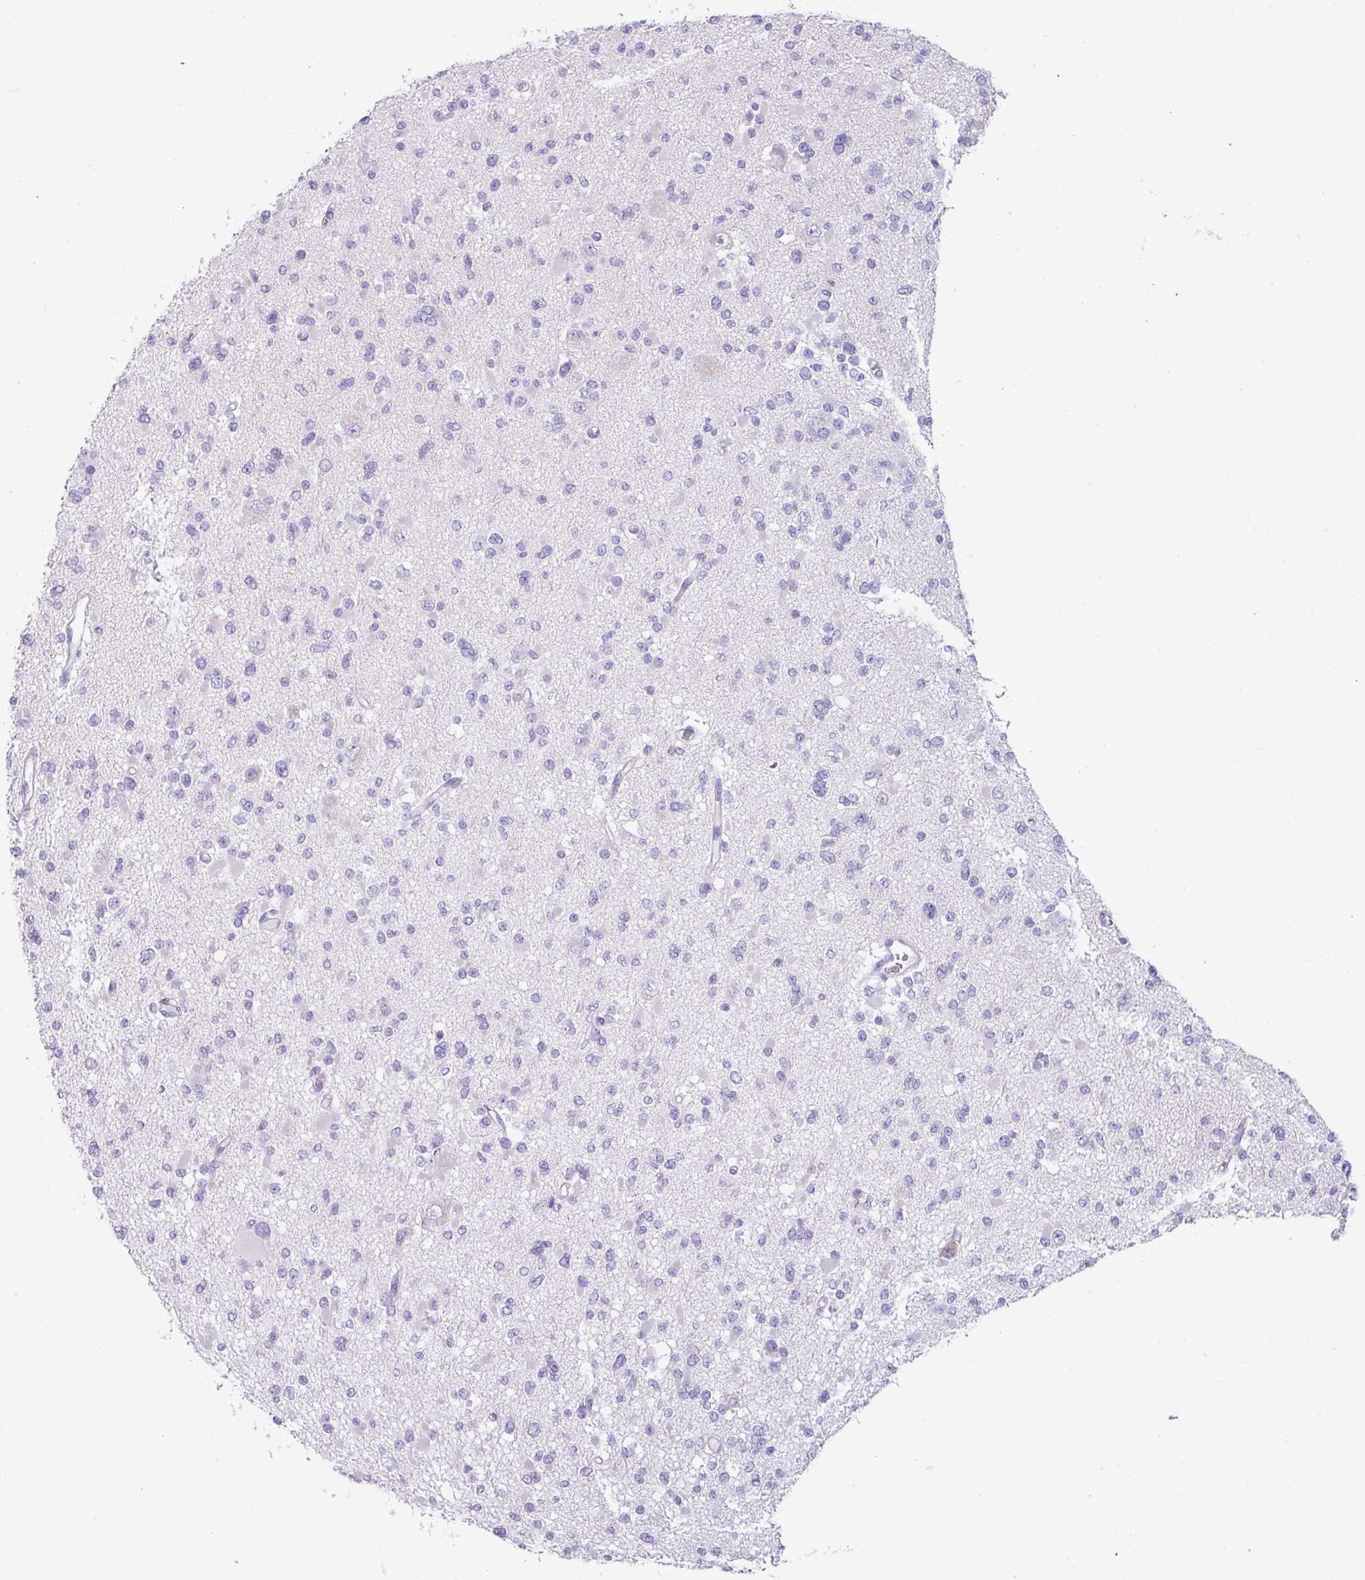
{"staining": {"intensity": "negative", "quantity": "none", "location": "none"}, "tissue": "glioma", "cell_type": "Tumor cells", "image_type": "cancer", "snomed": [{"axis": "morphology", "description": "Glioma, malignant, Low grade"}, {"axis": "topography", "description": "Brain"}], "caption": "Immunohistochemical staining of glioma reveals no significant expression in tumor cells.", "gene": "NCCRP1", "patient": {"sex": "female", "age": 22}}